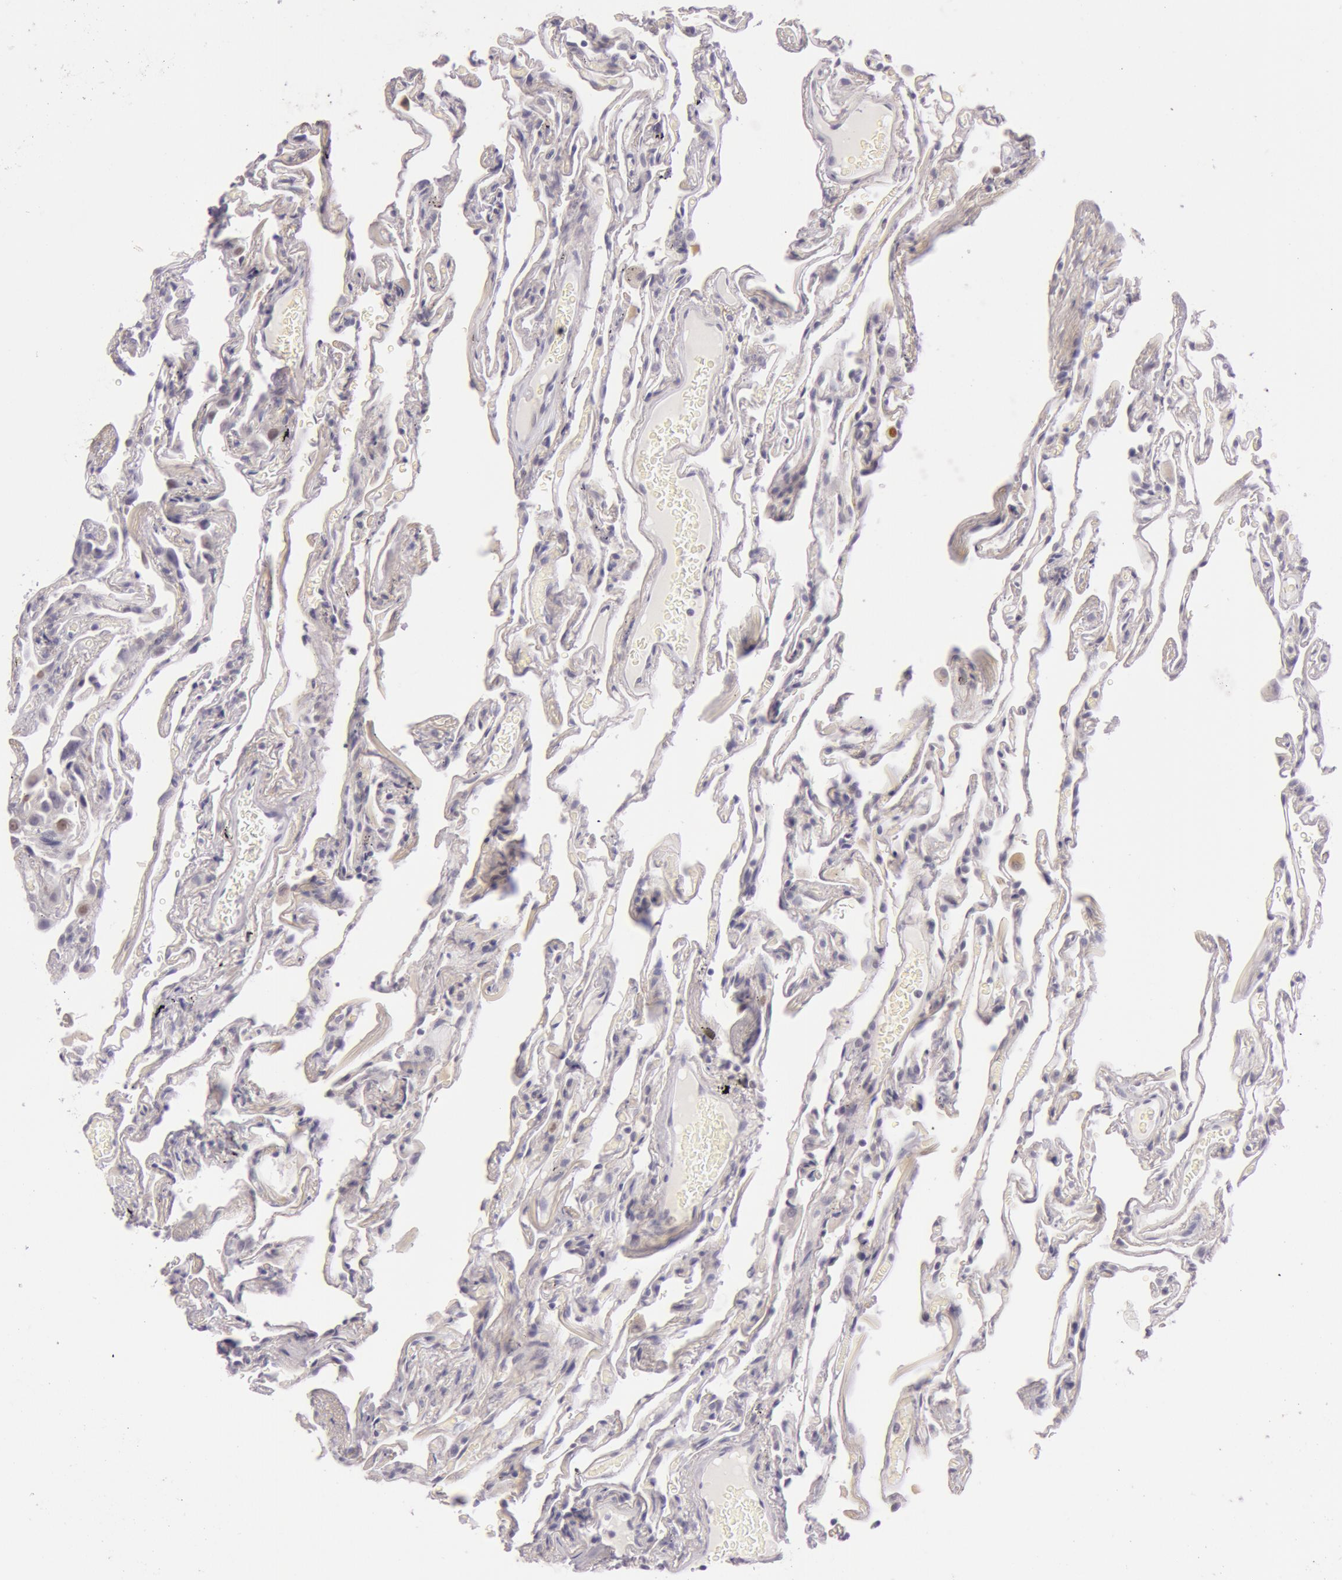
{"staining": {"intensity": "negative", "quantity": "none", "location": "none"}, "tissue": "lung", "cell_type": "Alveolar cells", "image_type": "normal", "snomed": [{"axis": "morphology", "description": "Normal tissue, NOS"}, {"axis": "morphology", "description": "Inflammation, NOS"}, {"axis": "topography", "description": "Lung"}], "caption": "The immunohistochemistry (IHC) micrograph has no significant positivity in alveolar cells of lung.", "gene": "RBMY1A1", "patient": {"sex": "male", "age": 69}}